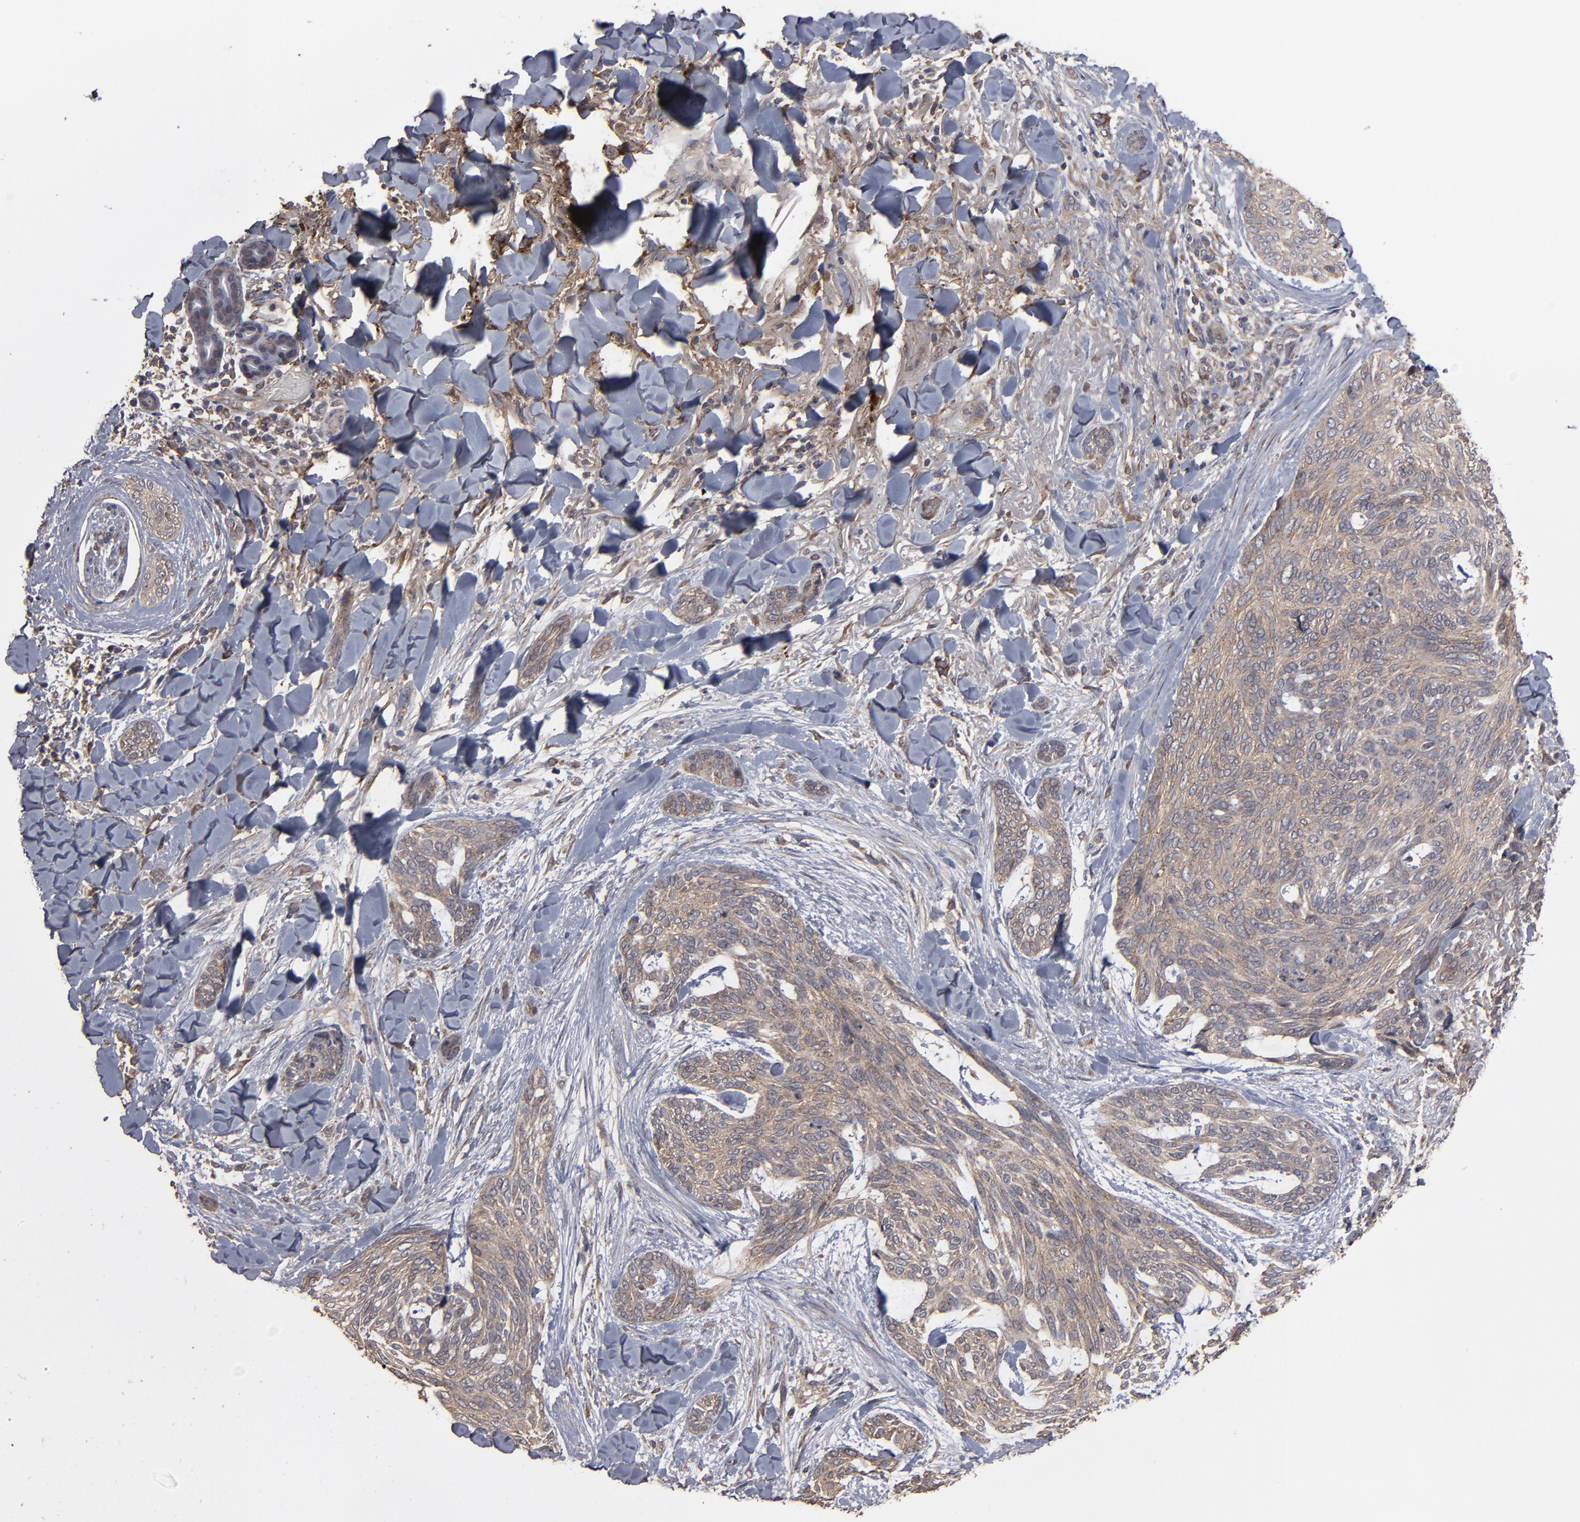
{"staining": {"intensity": "weak", "quantity": ">75%", "location": "cytoplasmic/membranous"}, "tissue": "skin cancer", "cell_type": "Tumor cells", "image_type": "cancer", "snomed": [{"axis": "morphology", "description": "Normal tissue, NOS"}, {"axis": "morphology", "description": "Basal cell carcinoma"}, {"axis": "topography", "description": "Skin"}], "caption": "The histopathology image shows immunohistochemical staining of skin cancer. There is weak cytoplasmic/membranous staining is identified in about >75% of tumor cells.", "gene": "MMP2", "patient": {"sex": "female", "age": 71}}